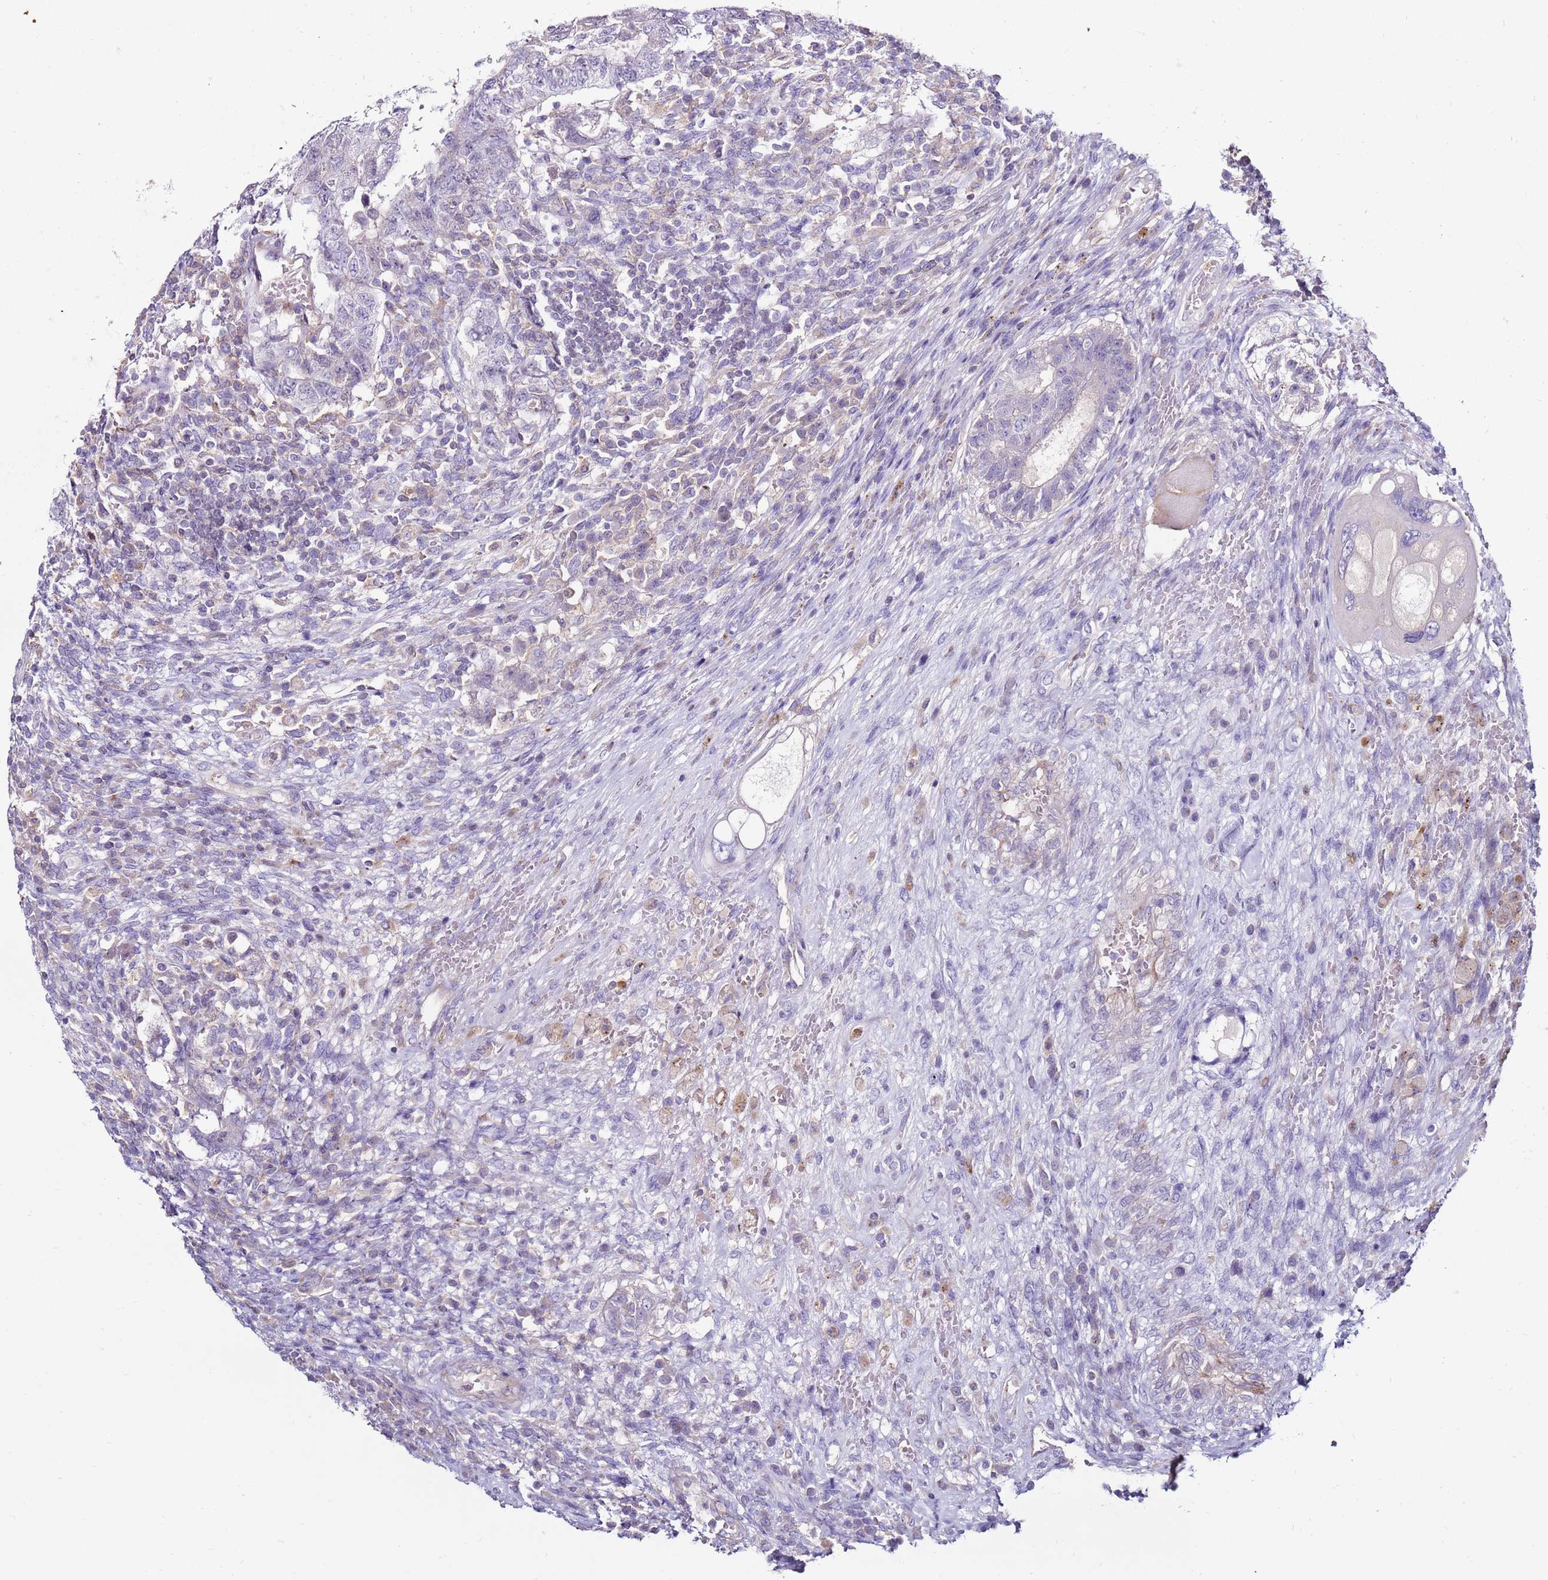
{"staining": {"intensity": "negative", "quantity": "none", "location": "none"}, "tissue": "testis cancer", "cell_type": "Tumor cells", "image_type": "cancer", "snomed": [{"axis": "morphology", "description": "Carcinoma, Embryonal, NOS"}, {"axis": "topography", "description": "Testis"}], "caption": "The IHC image has no significant positivity in tumor cells of embryonal carcinoma (testis) tissue.", "gene": "CLEC4M", "patient": {"sex": "male", "age": 26}}